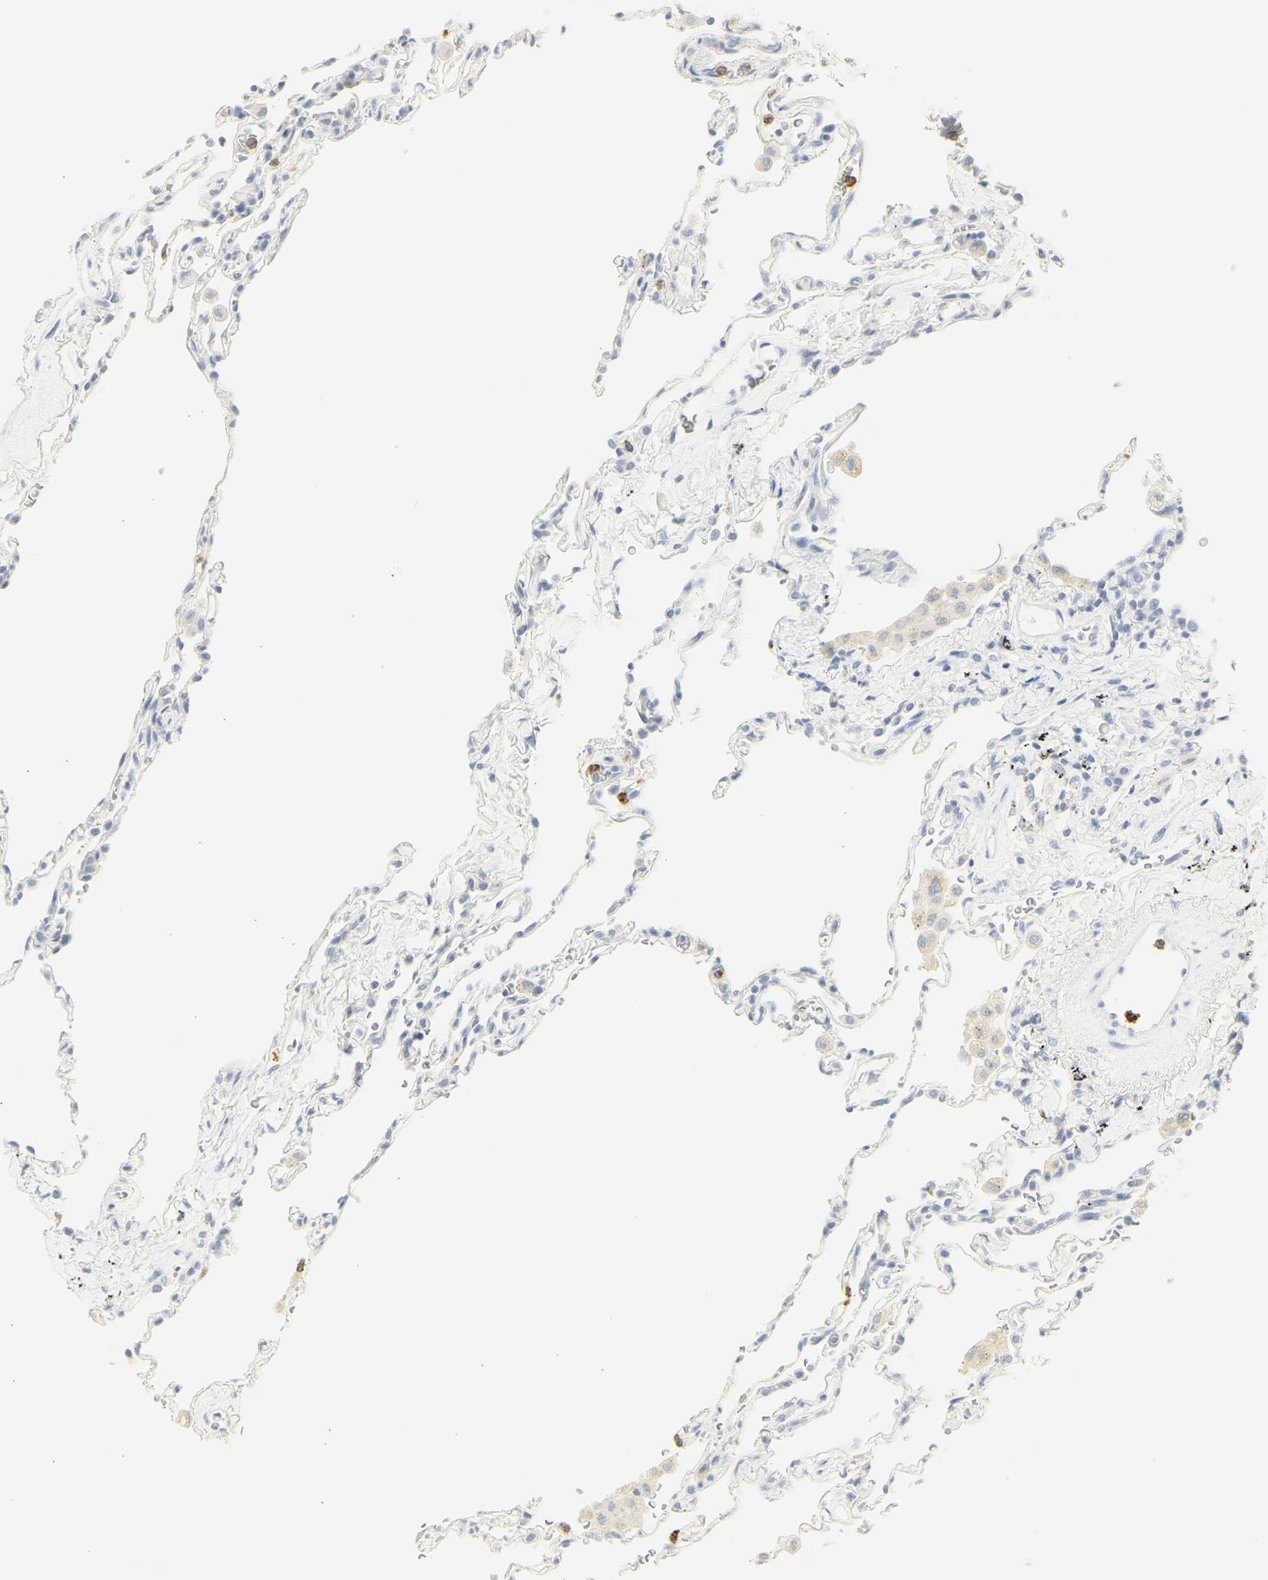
{"staining": {"intensity": "negative", "quantity": "none", "location": "none"}, "tissue": "lung", "cell_type": "Alveolar cells", "image_type": "normal", "snomed": [{"axis": "morphology", "description": "Normal tissue, NOS"}, {"axis": "topography", "description": "Lung"}], "caption": "DAB immunohistochemical staining of normal lung reveals no significant staining in alveolar cells.", "gene": "MPO", "patient": {"sex": "male", "age": 59}}